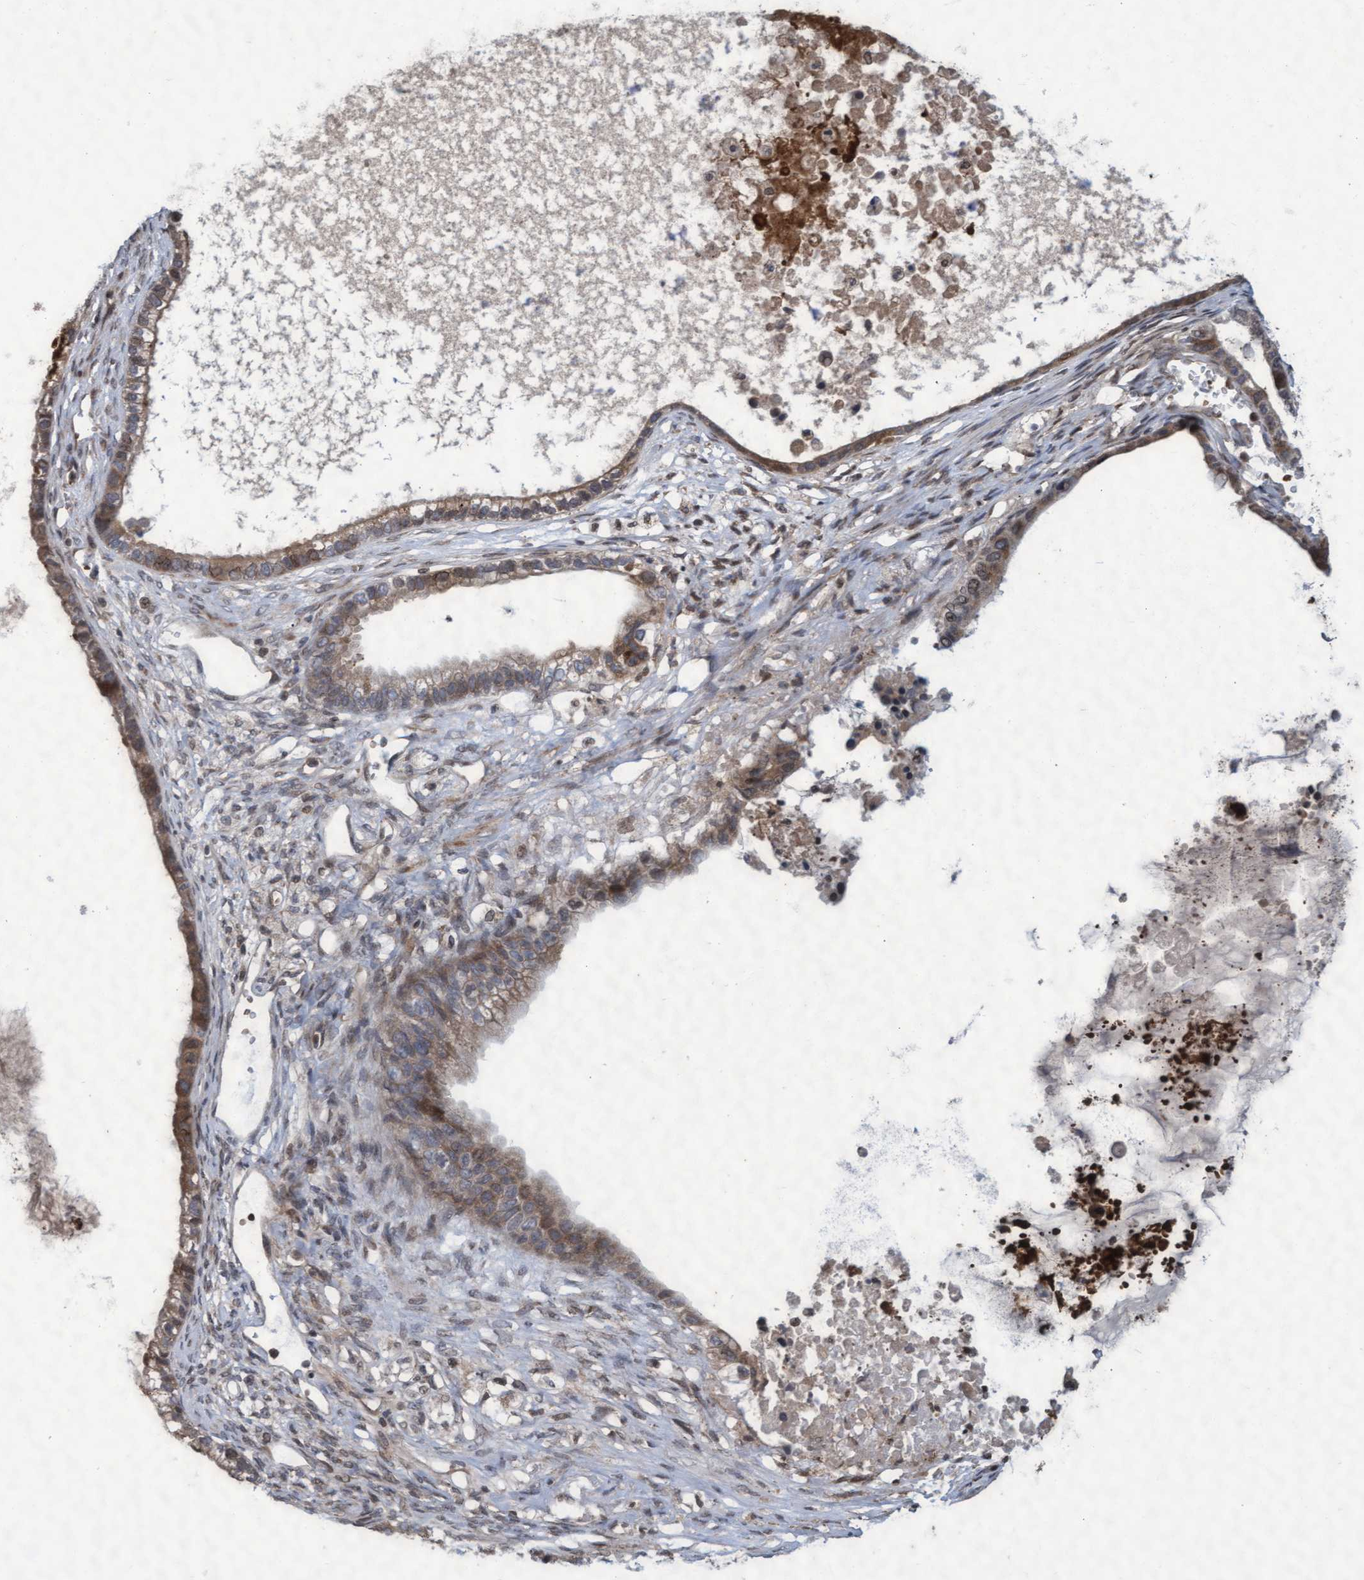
{"staining": {"intensity": "weak", "quantity": ">75%", "location": "cytoplasmic/membranous"}, "tissue": "ovarian cancer", "cell_type": "Tumor cells", "image_type": "cancer", "snomed": [{"axis": "morphology", "description": "Cystadenocarcinoma, mucinous, NOS"}, {"axis": "topography", "description": "Ovary"}], "caption": "Immunohistochemical staining of human ovarian cancer shows low levels of weak cytoplasmic/membranous protein positivity in approximately >75% of tumor cells.", "gene": "KCNC2", "patient": {"sex": "female", "age": 80}}